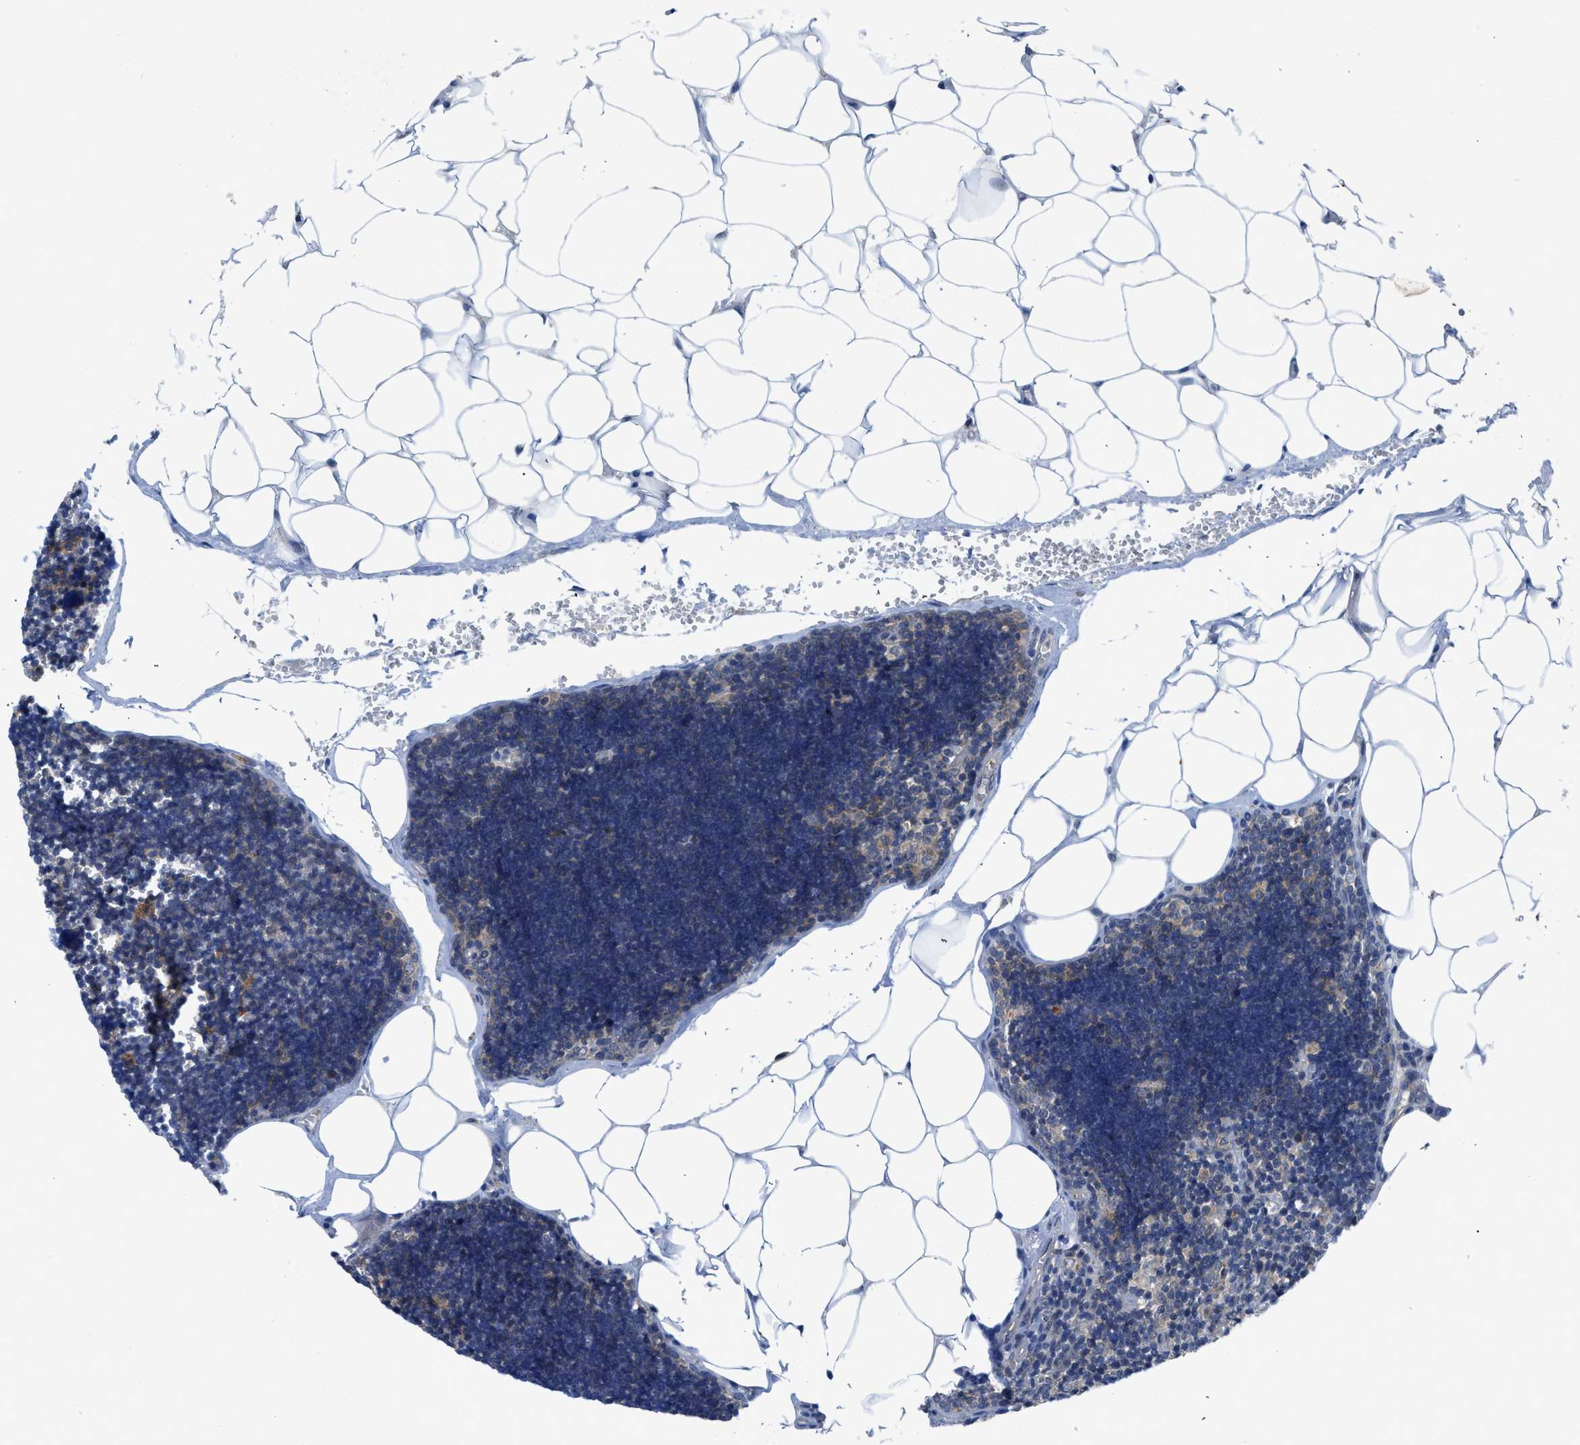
{"staining": {"intensity": "negative", "quantity": "none", "location": "none"}, "tissue": "lymph node", "cell_type": "Germinal center cells", "image_type": "normal", "snomed": [{"axis": "morphology", "description": "Normal tissue, NOS"}, {"axis": "topography", "description": "Lymph node"}], "caption": "Human lymph node stained for a protein using IHC exhibits no positivity in germinal center cells.", "gene": "PANX1", "patient": {"sex": "male", "age": 33}}